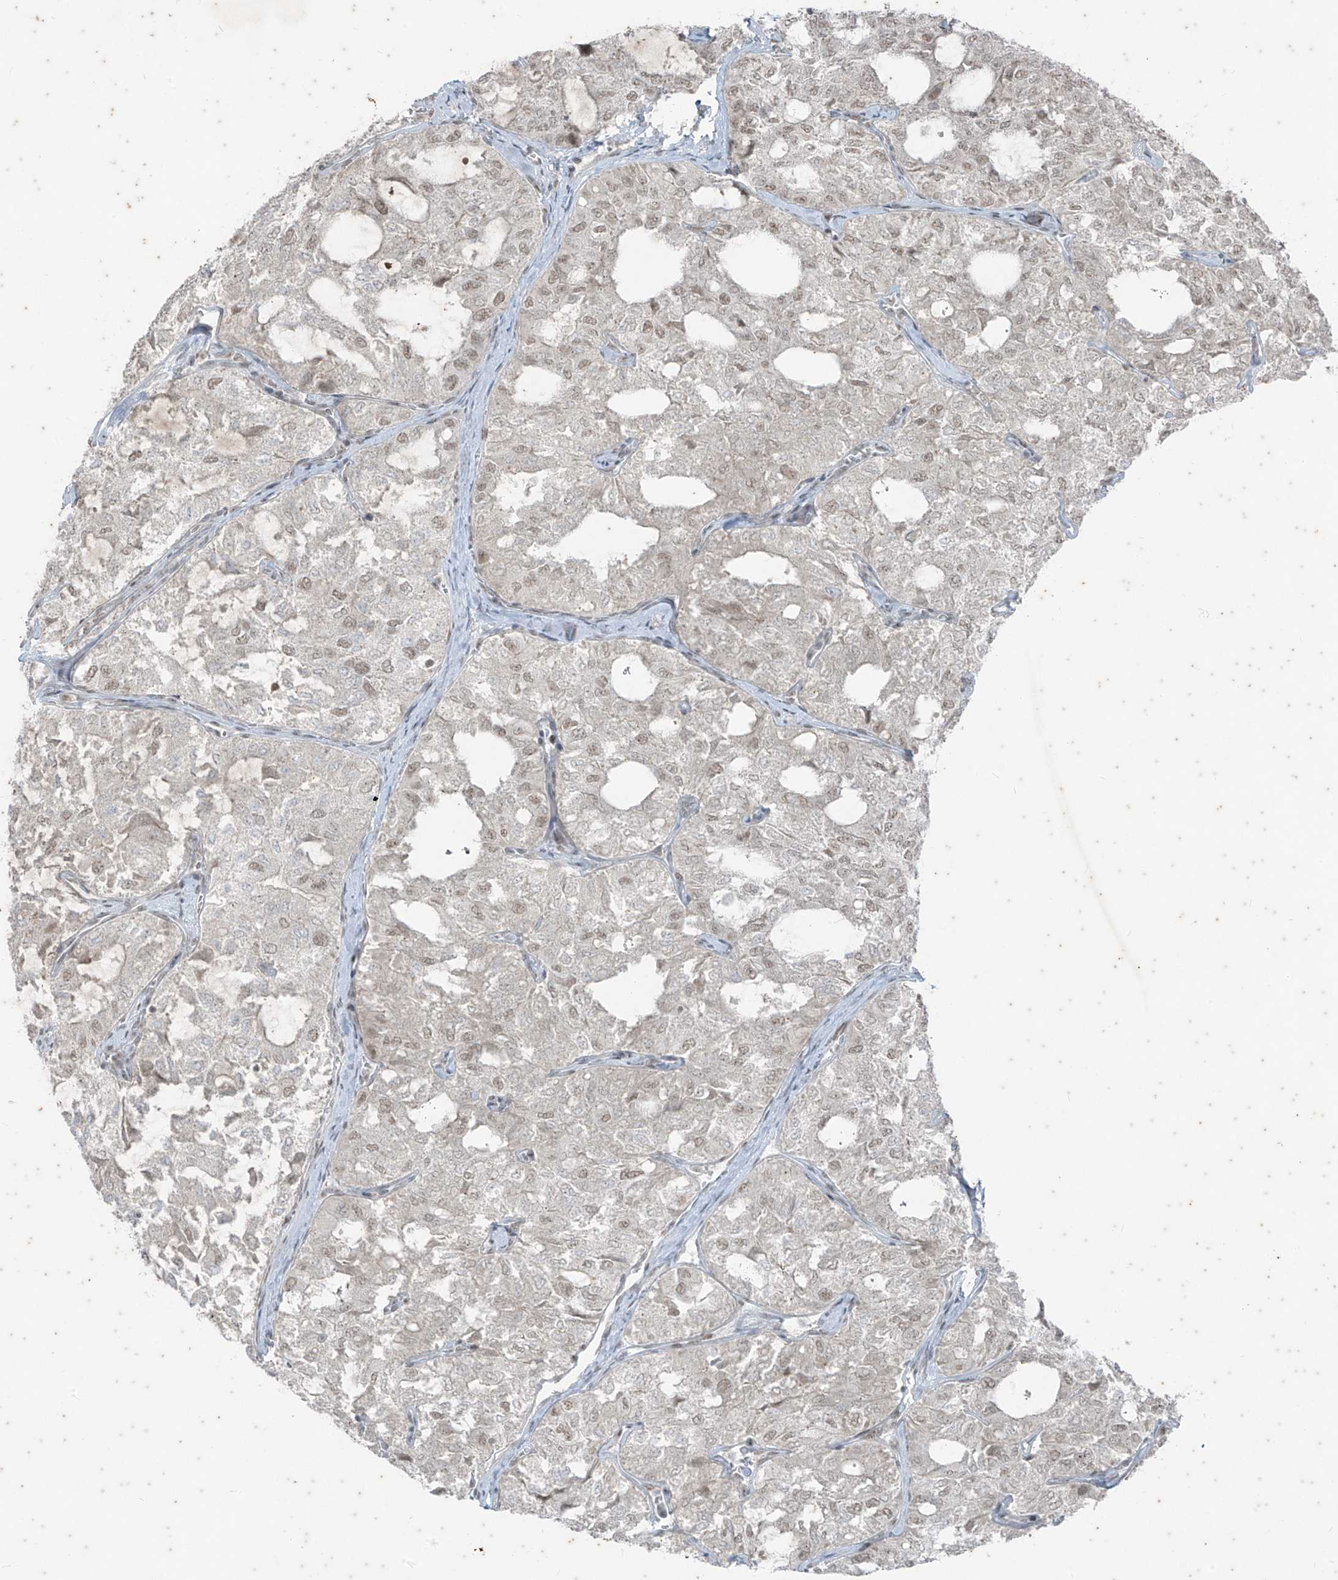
{"staining": {"intensity": "weak", "quantity": ">75%", "location": "nuclear"}, "tissue": "thyroid cancer", "cell_type": "Tumor cells", "image_type": "cancer", "snomed": [{"axis": "morphology", "description": "Follicular adenoma carcinoma, NOS"}, {"axis": "topography", "description": "Thyroid gland"}], "caption": "This photomicrograph displays IHC staining of human follicular adenoma carcinoma (thyroid), with low weak nuclear positivity in about >75% of tumor cells.", "gene": "ZNF354B", "patient": {"sex": "male", "age": 75}}